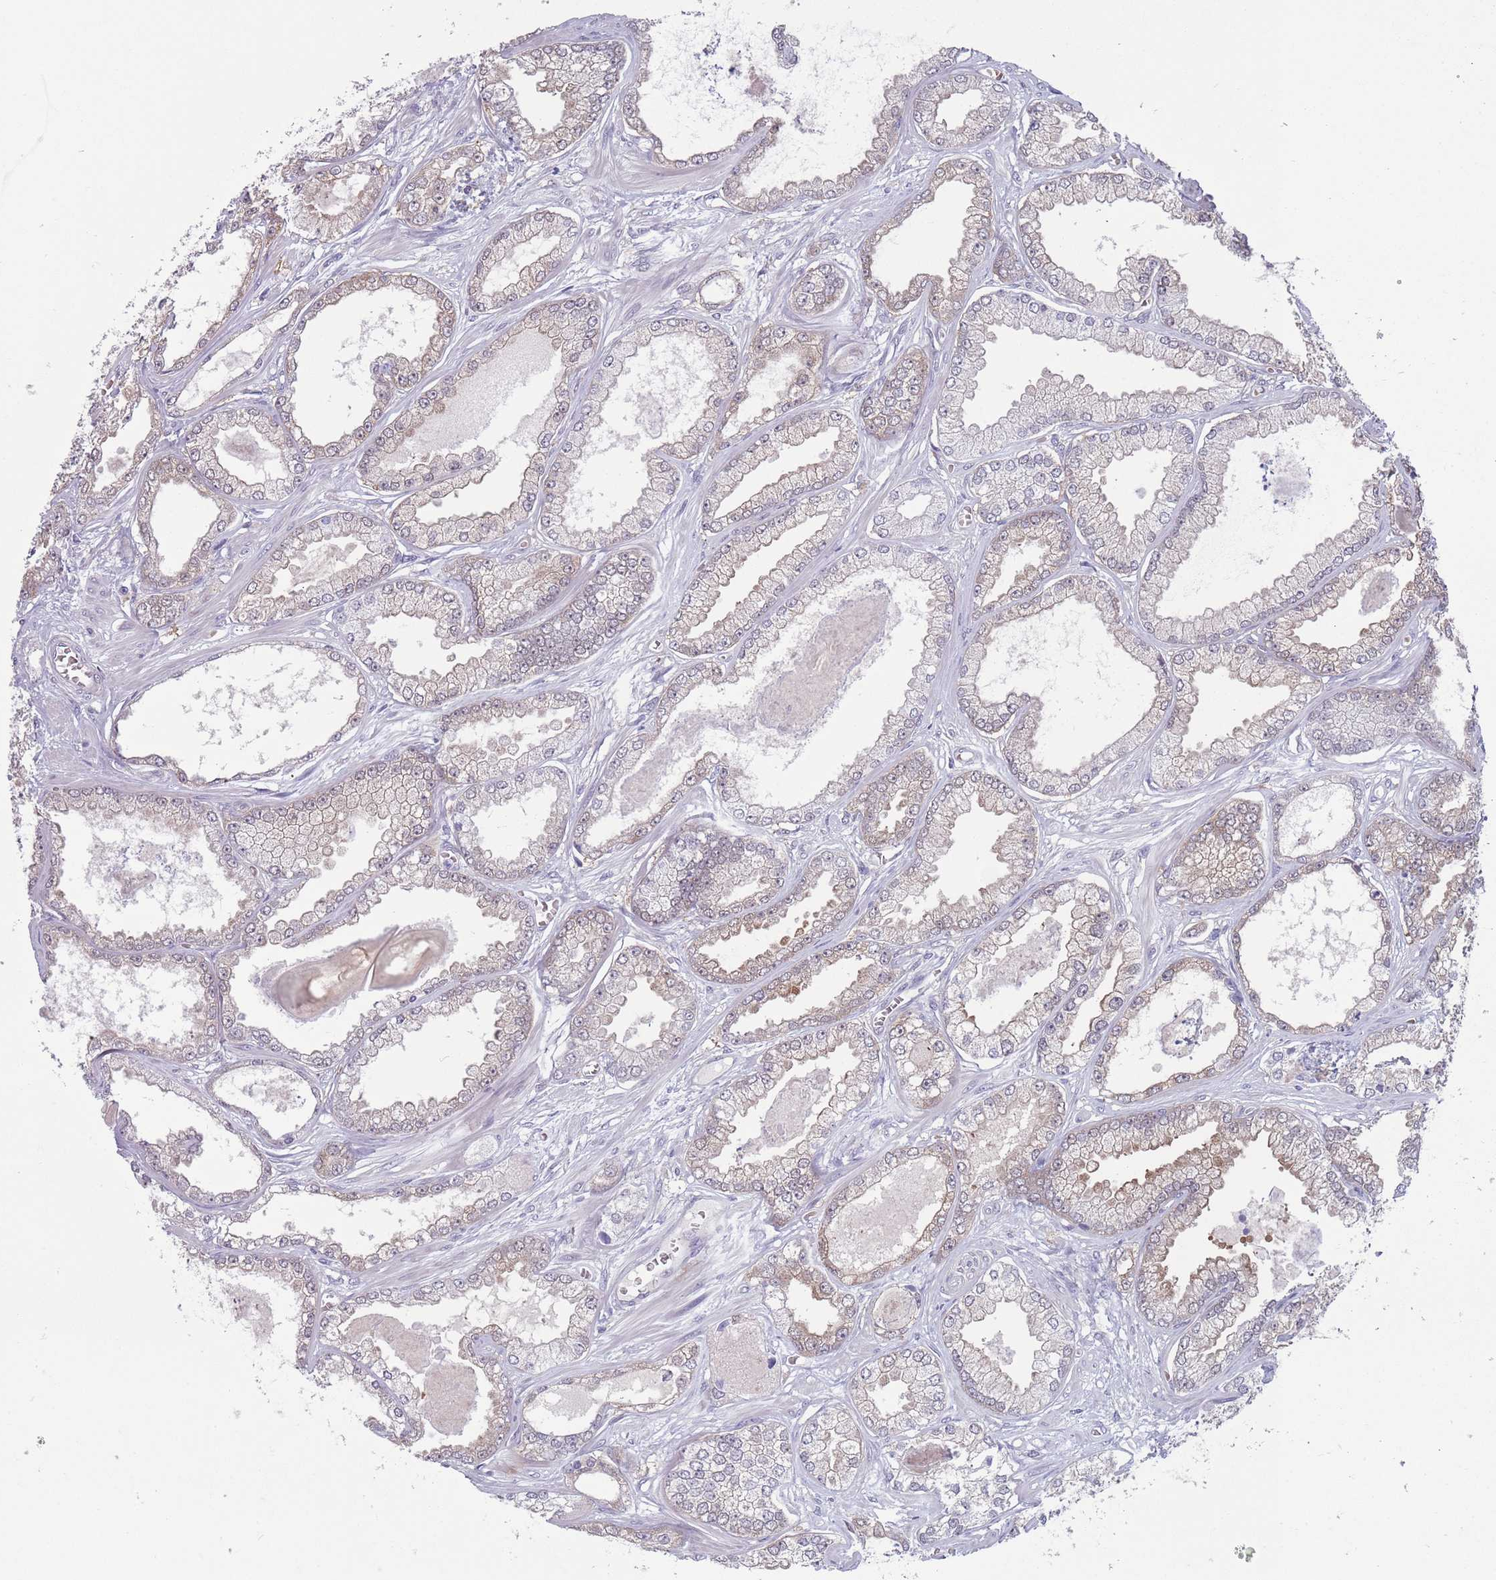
{"staining": {"intensity": "negative", "quantity": "none", "location": "none"}, "tissue": "prostate cancer", "cell_type": "Tumor cells", "image_type": "cancer", "snomed": [{"axis": "morphology", "description": "Adenocarcinoma, Low grade"}, {"axis": "topography", "description": "Prostate"}], "caption": "A high-resolution photomicrograph shows immunohistochemistry staining of prostate cancer (adenocarcinoma (low-grade)), which shows no significant expression in tumor cells.", "gene": "CLNS1A", "patient": {"sex": "male", "age": 64}}